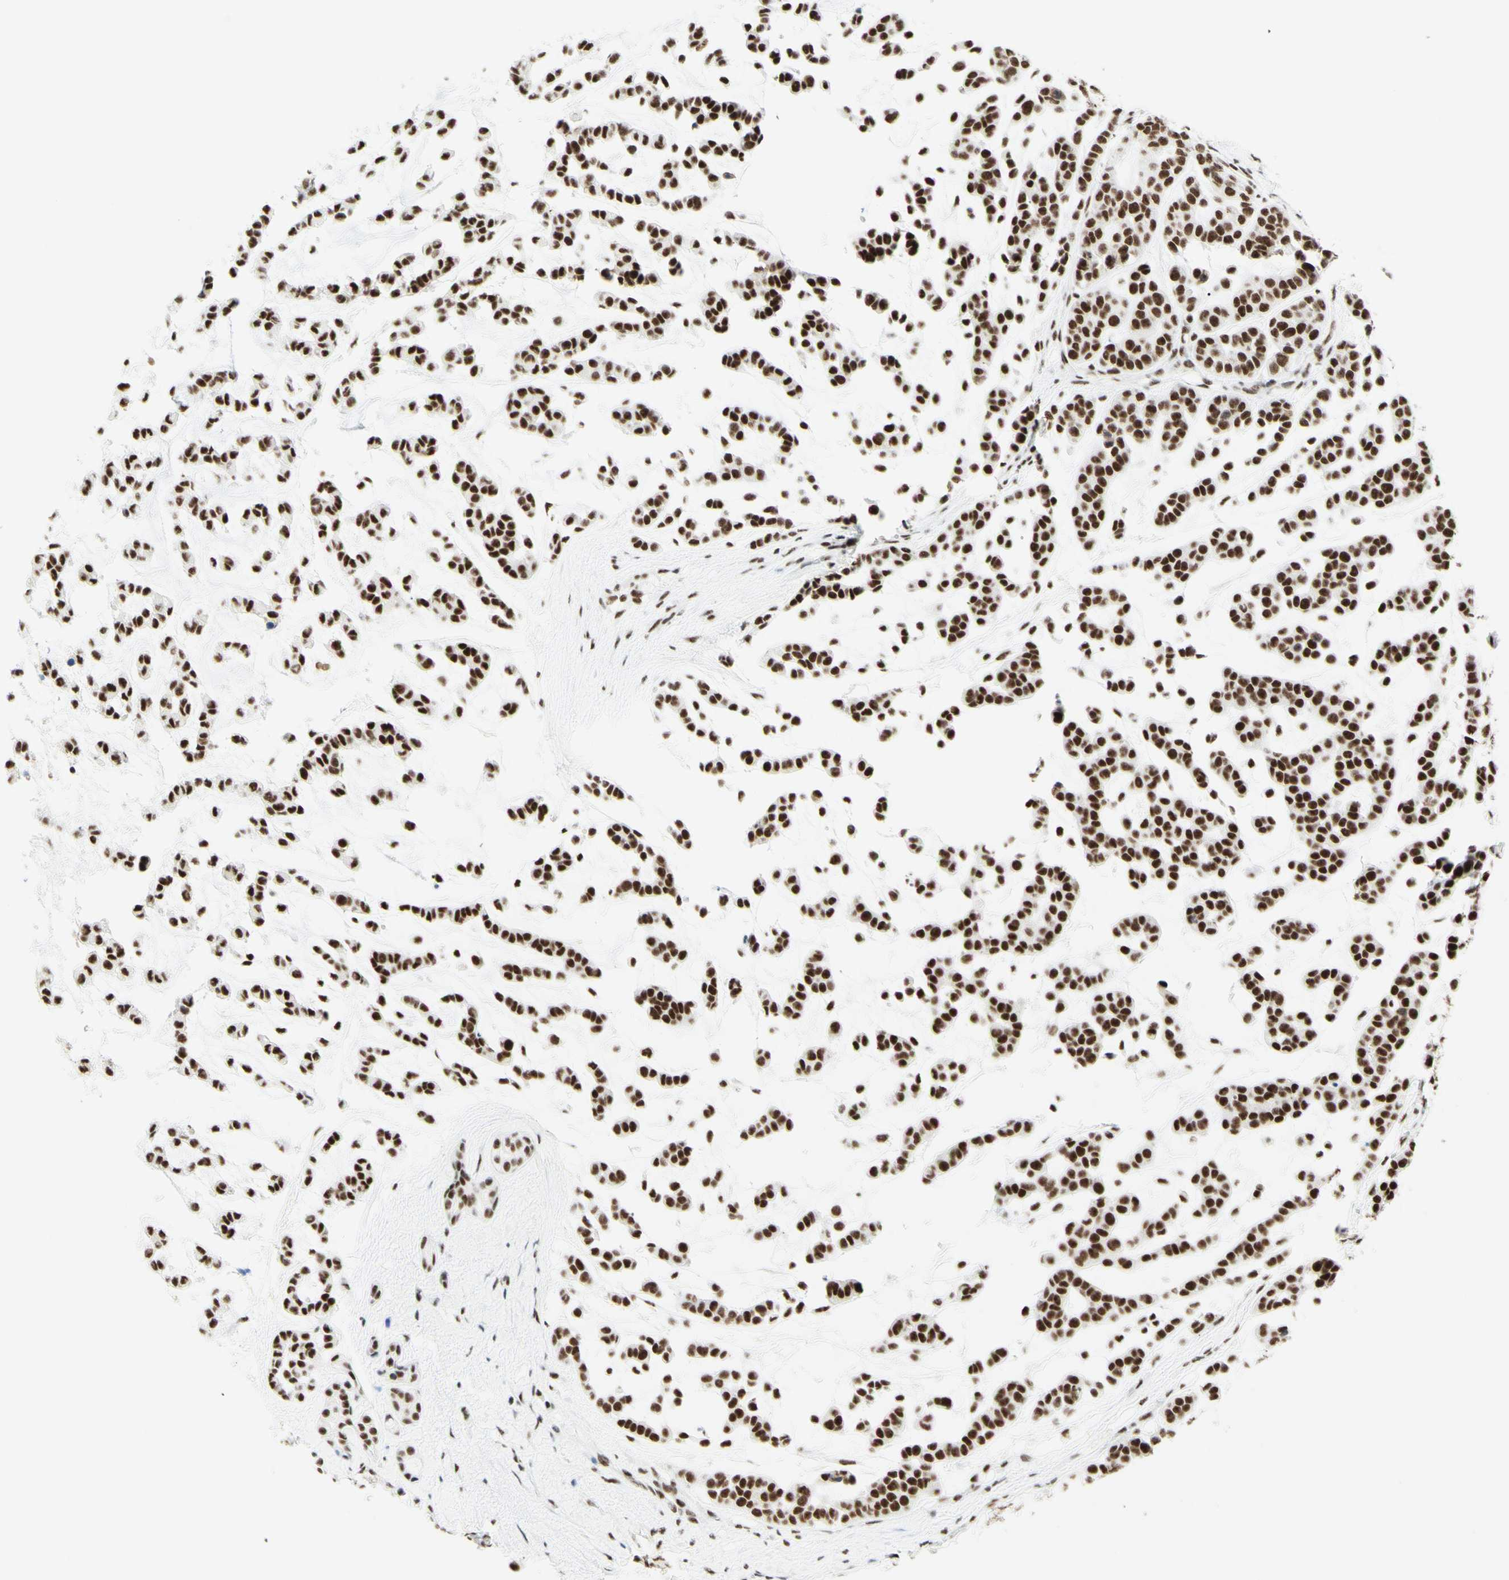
{"staining": {"intensity": "strong", "quantity": ">75%", "location": "nuclear"}, "tissue": "head and neck cancer", "cell_type": "Tumor cells", "image_type": "cancer", "snomed": [{"axis": "morphology", "description": "Adenocarcinoma, NOS"}, {"axis": "morphology", "description": "Adenoma, NOS"}, {"axis": "topography", "description": "Head-Neck"}], "caption": "Protein staining exhibits strong nuclear positivity in approximately >75% of tumor cells in adenocarcinoma (head and neck).", "gene": "WTAP", "patient": {"sex": "female", "age": 55}}